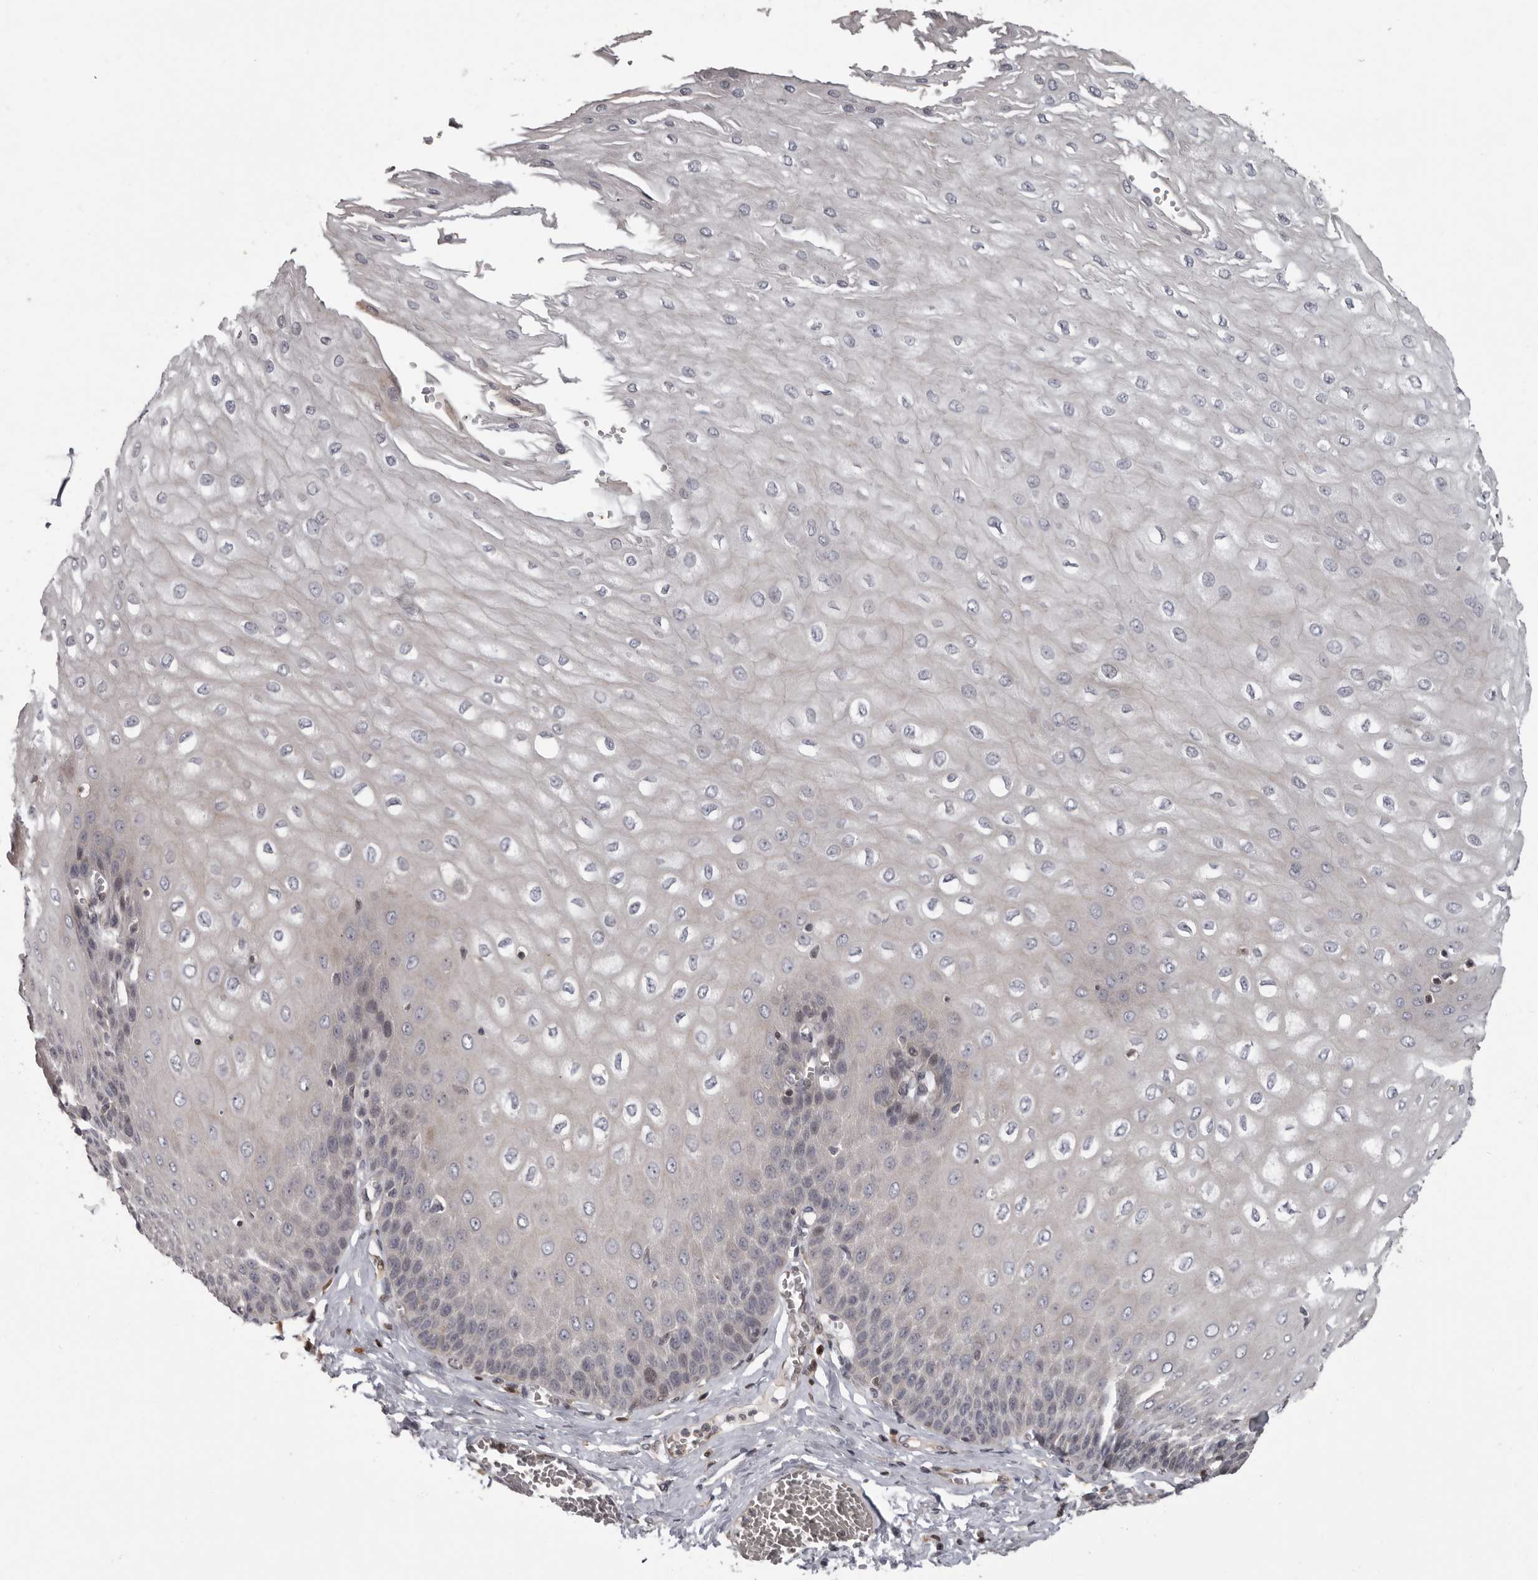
{"staining": {"intensity": "weak", "quantity": "<25%", "location": "cytoplasmic/membranous"}, "tissue": "esophagus", "cell_type": "Squamous epithelial cells", "image_type": "normal", "snomed": [{"axis": "morphology", "description": "Normal tissue, NOS"}, {"axis": "topography", "description": "Esophagus"}], "caption": "DAB immunohistochemical staining of benign esophagus demonstrates no significant staining in squamous epithelial cells. (DAB IHC with hematoxylin counter stain).", "gene": "FGFR4", "patient": {"sex": "male", "age": 60}}